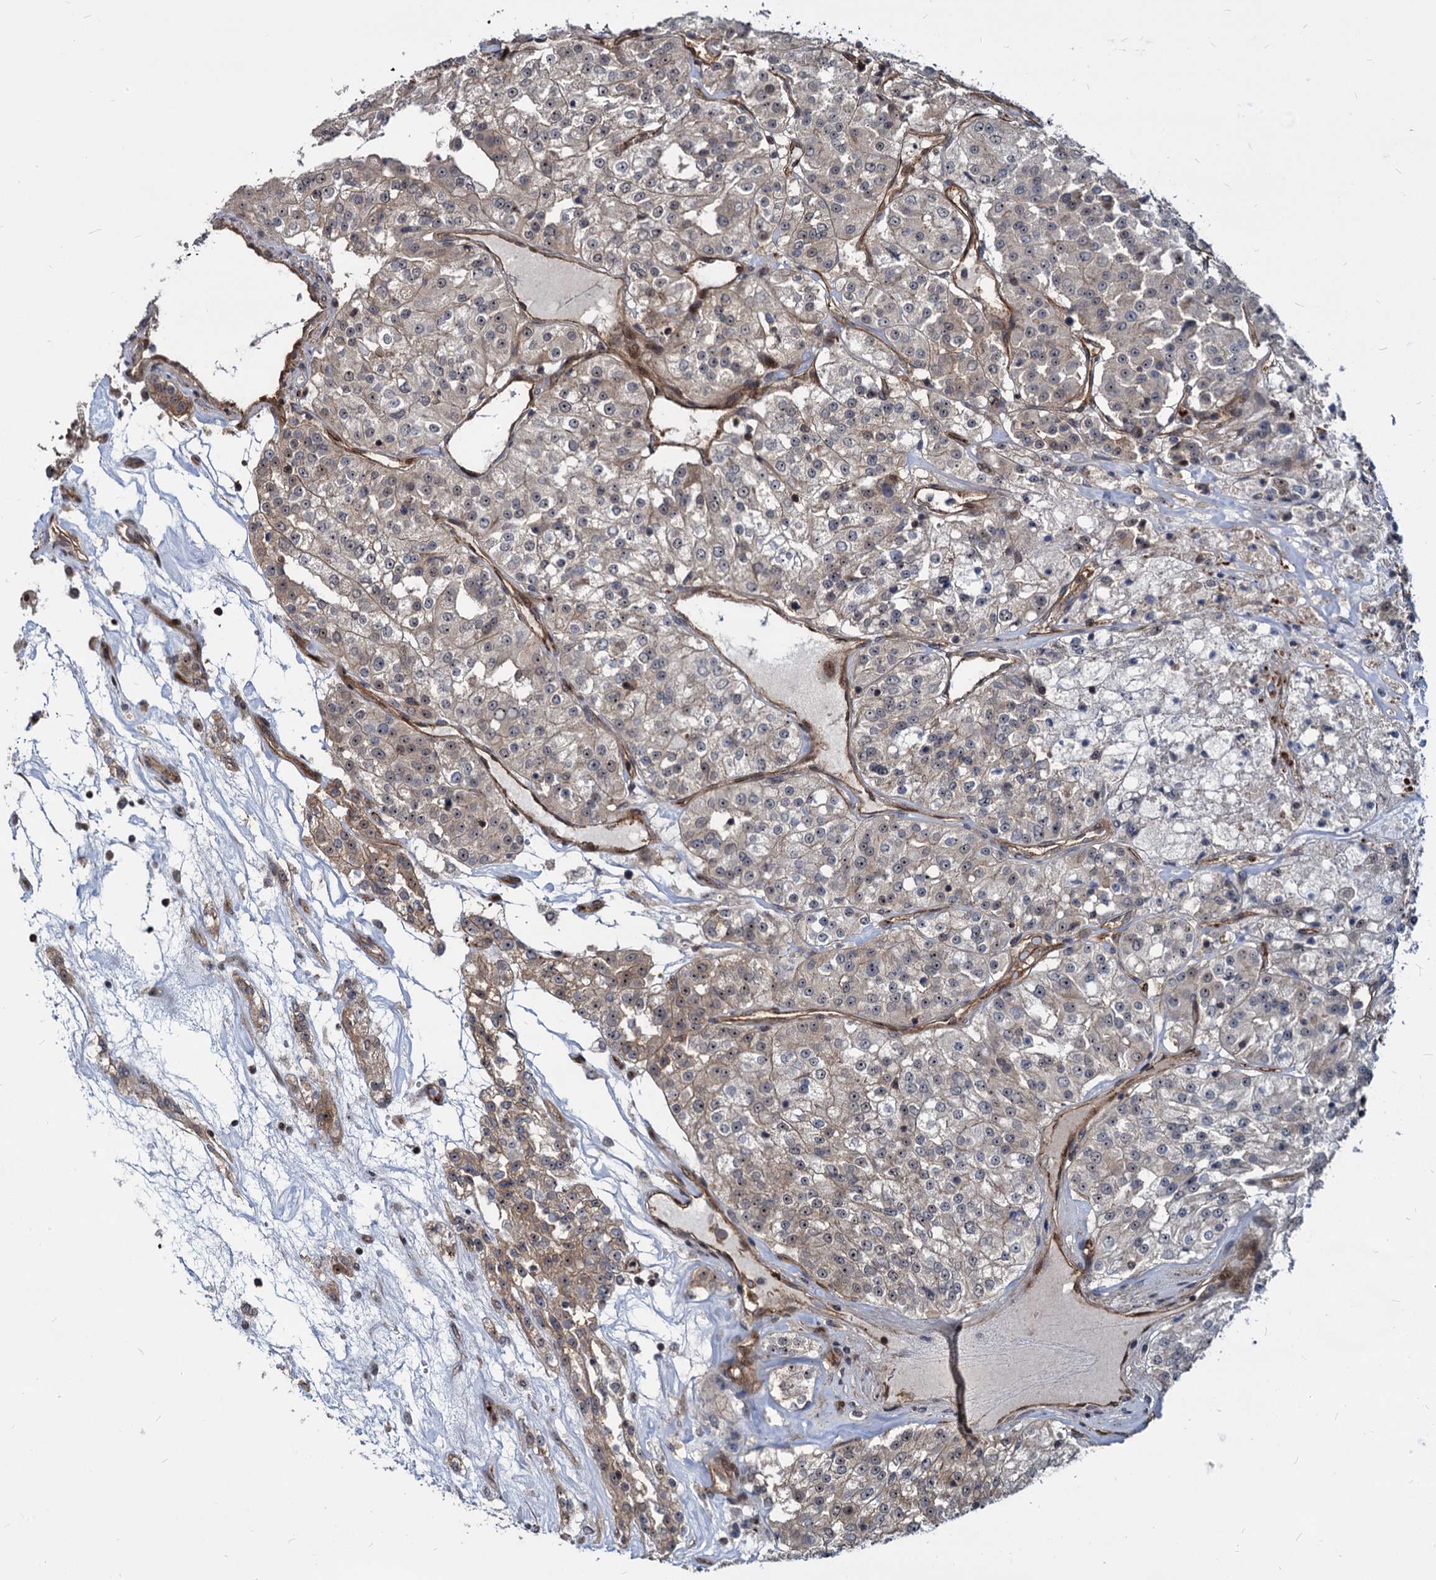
{"staining": {"intensity": "weak", "quantity": "25%-75%", "location": "cytoplasmic/membranous,nuclear"}, "tissue": "renal cancer", "cell_type": "Tumor cells", "image_type": "cancer", "snomed": [{"axis": "morphology", "description": "Adenocarcinoma, NOS"}, {"axis": "topography", "description": "Kidney"}], "caption": "DAB (3,3'-diaminobenzidine) immunohistochemical staining of human renal cancer (adenocarcinoma) demonstrates weak cytoplasmic/membranous and nuclear protein positivity in approximately 25%-75% of tumor cells. (DAB = brown stain, brightfield microscopy at high magnification).", "gene": "UBLCP1", "patient": {"sex": "female", "age": 63}}